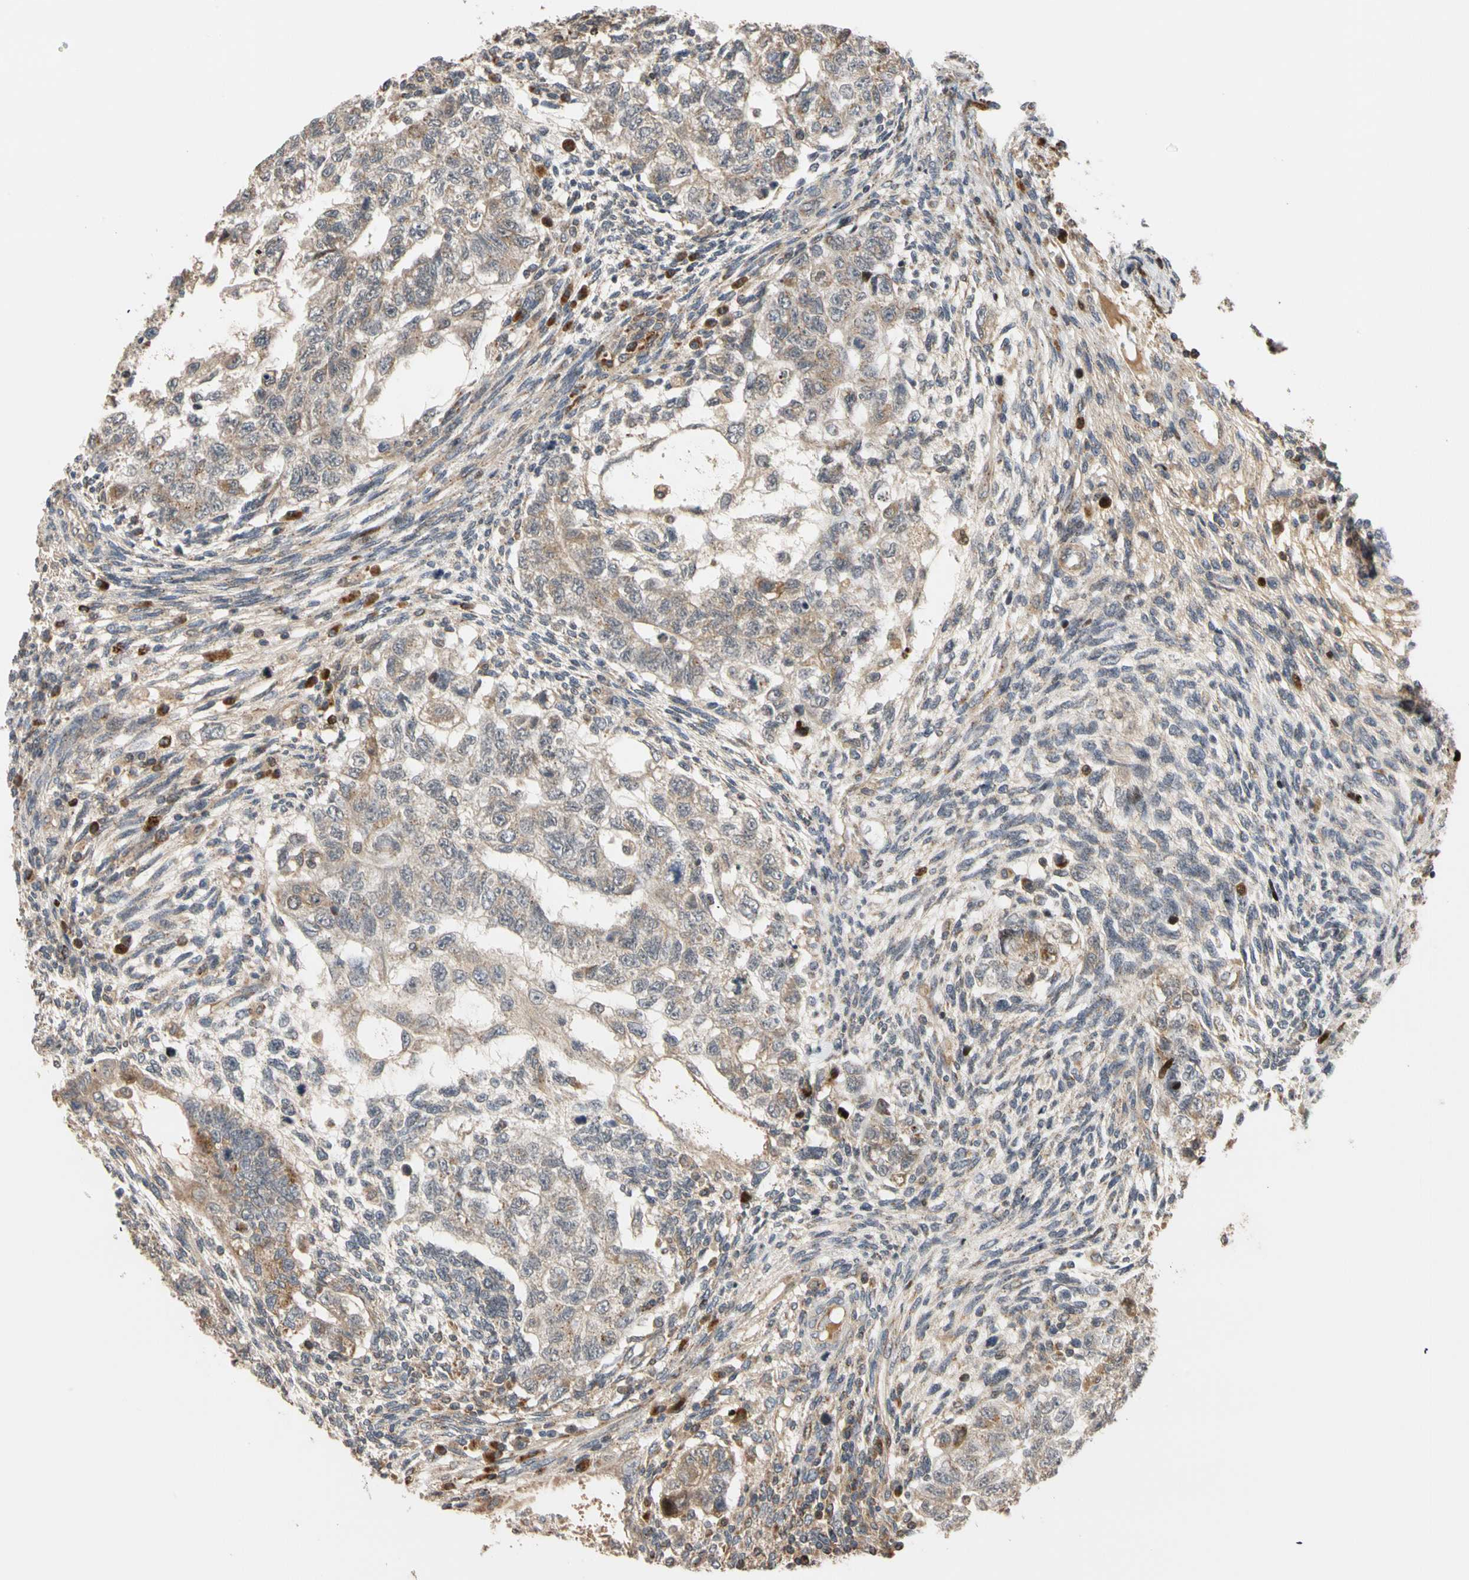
{"staining": {"intensity": "weak", "quantity": "25%-75%", "location": "cytoplasmic/membranous"}, "tissue": "testis cancer", "cell_type": "Tumor cells", "image_type": "cancer", "snomed": [{"axis": "morphology", "description": "Normal tissue, NOS"}, {"axis": "morphology", "description": "Carcinoma, Embryonal, NOS"}, {"axis": "topography", "description": "Testis"}], "caption": "Immunohistochemical staining of human testis cancer exhibits weak cytoplasmic/membranous protein expression in approximately 25%-75% of tumor cells.", "gene": "IP6K2", "patient": {"sex": "male", "age": 36}}